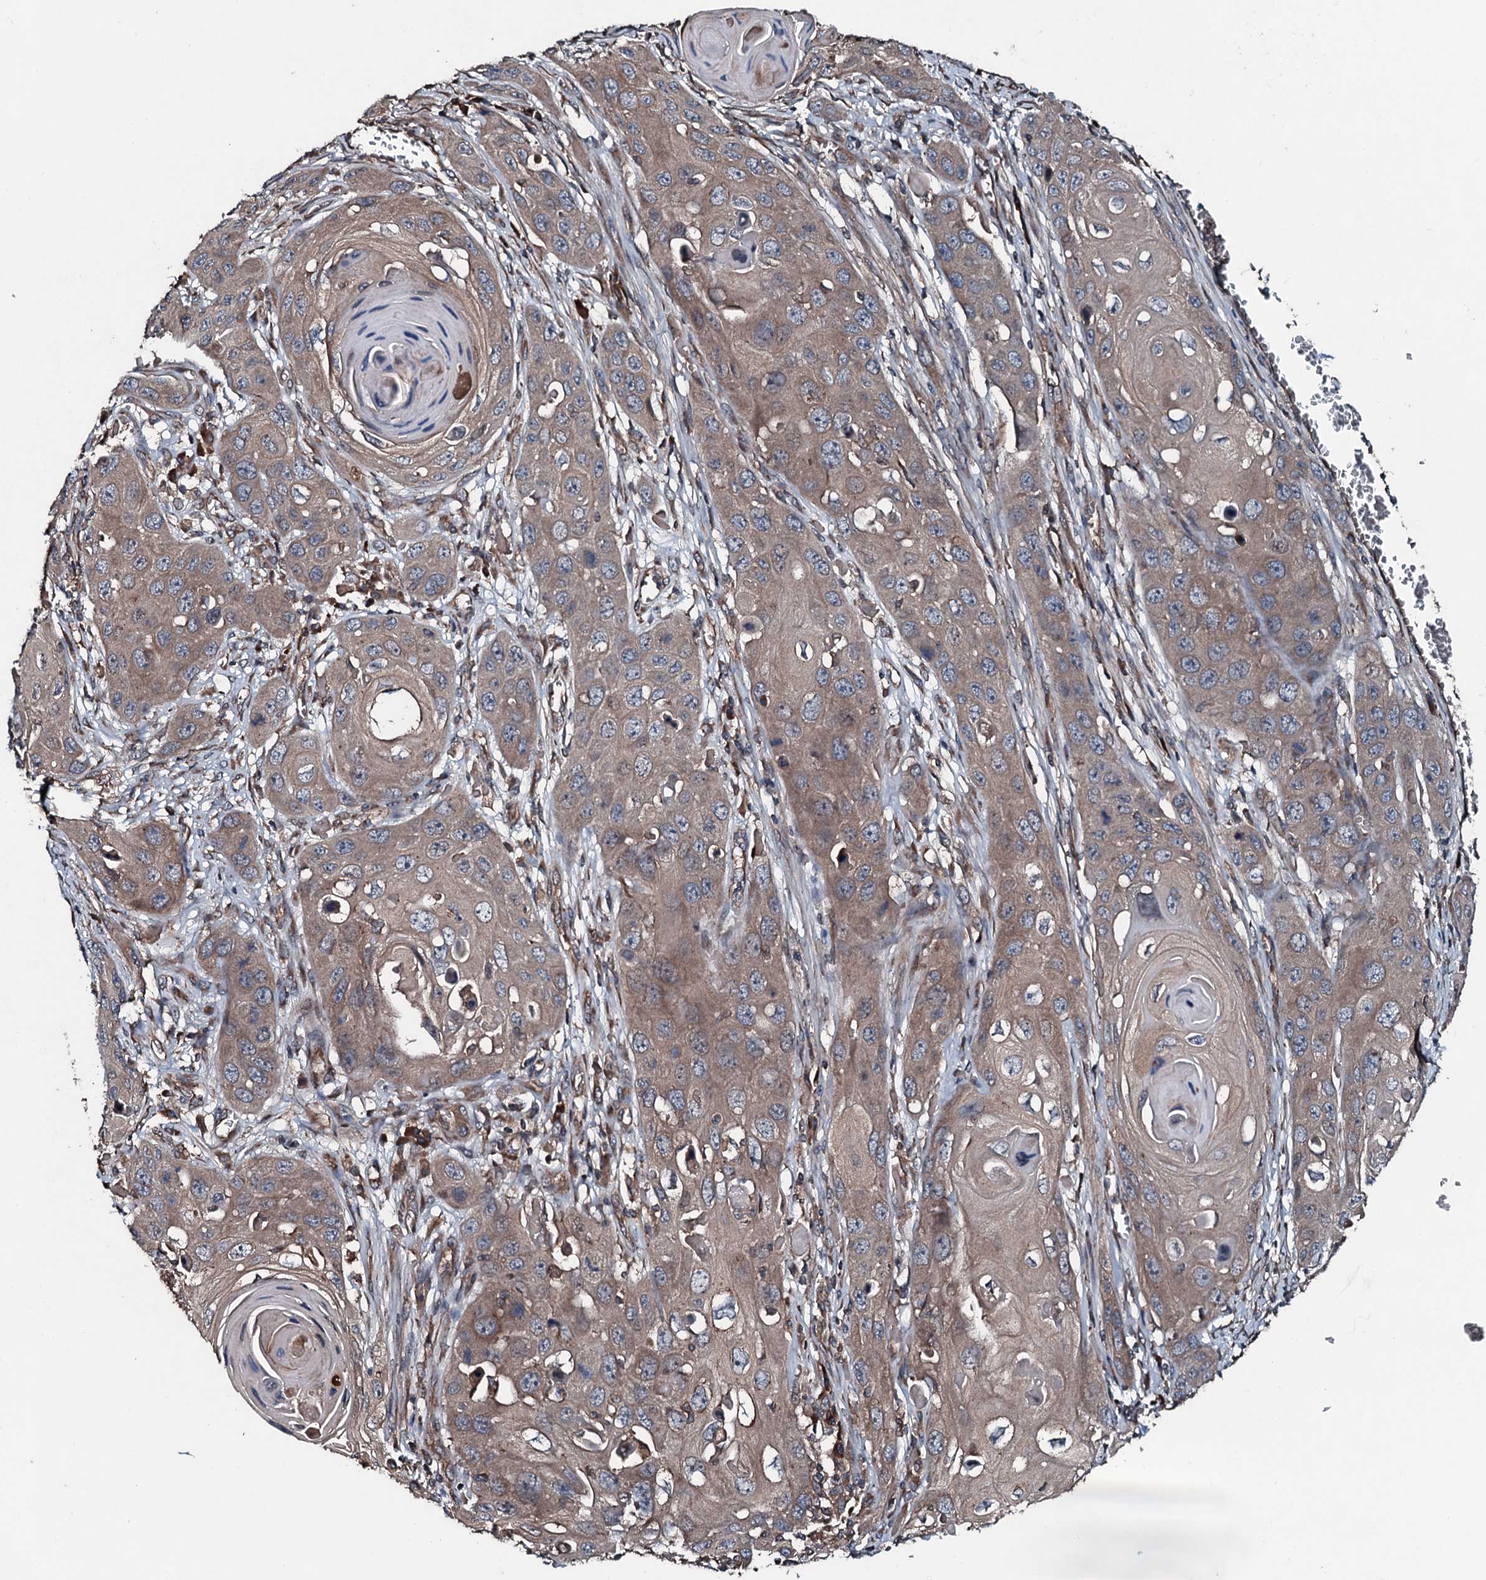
{"staining": {"intensity": "moderate", "quantity": ">75%", "location": "cytoplasmic/membranous"}, "tissue": "skin cancer", "cell_type": "Tumor cells", "image_type": "cancer", "snomed": [{"axis": "morphology", "description": "Squamous cell carcinoma, NOS"}, {"axis": "topography", "description": "Skin"}], "caption": "Tumor cells display medium levels of moderate cytoplasmic/membranous staining in approximately >75% of cells in human skin cancer. The protein of interest is shown in brown color, while the nuclei are stained blue.", "gene": "AARS1", "patient": {"sex": "male", "age": 55}}